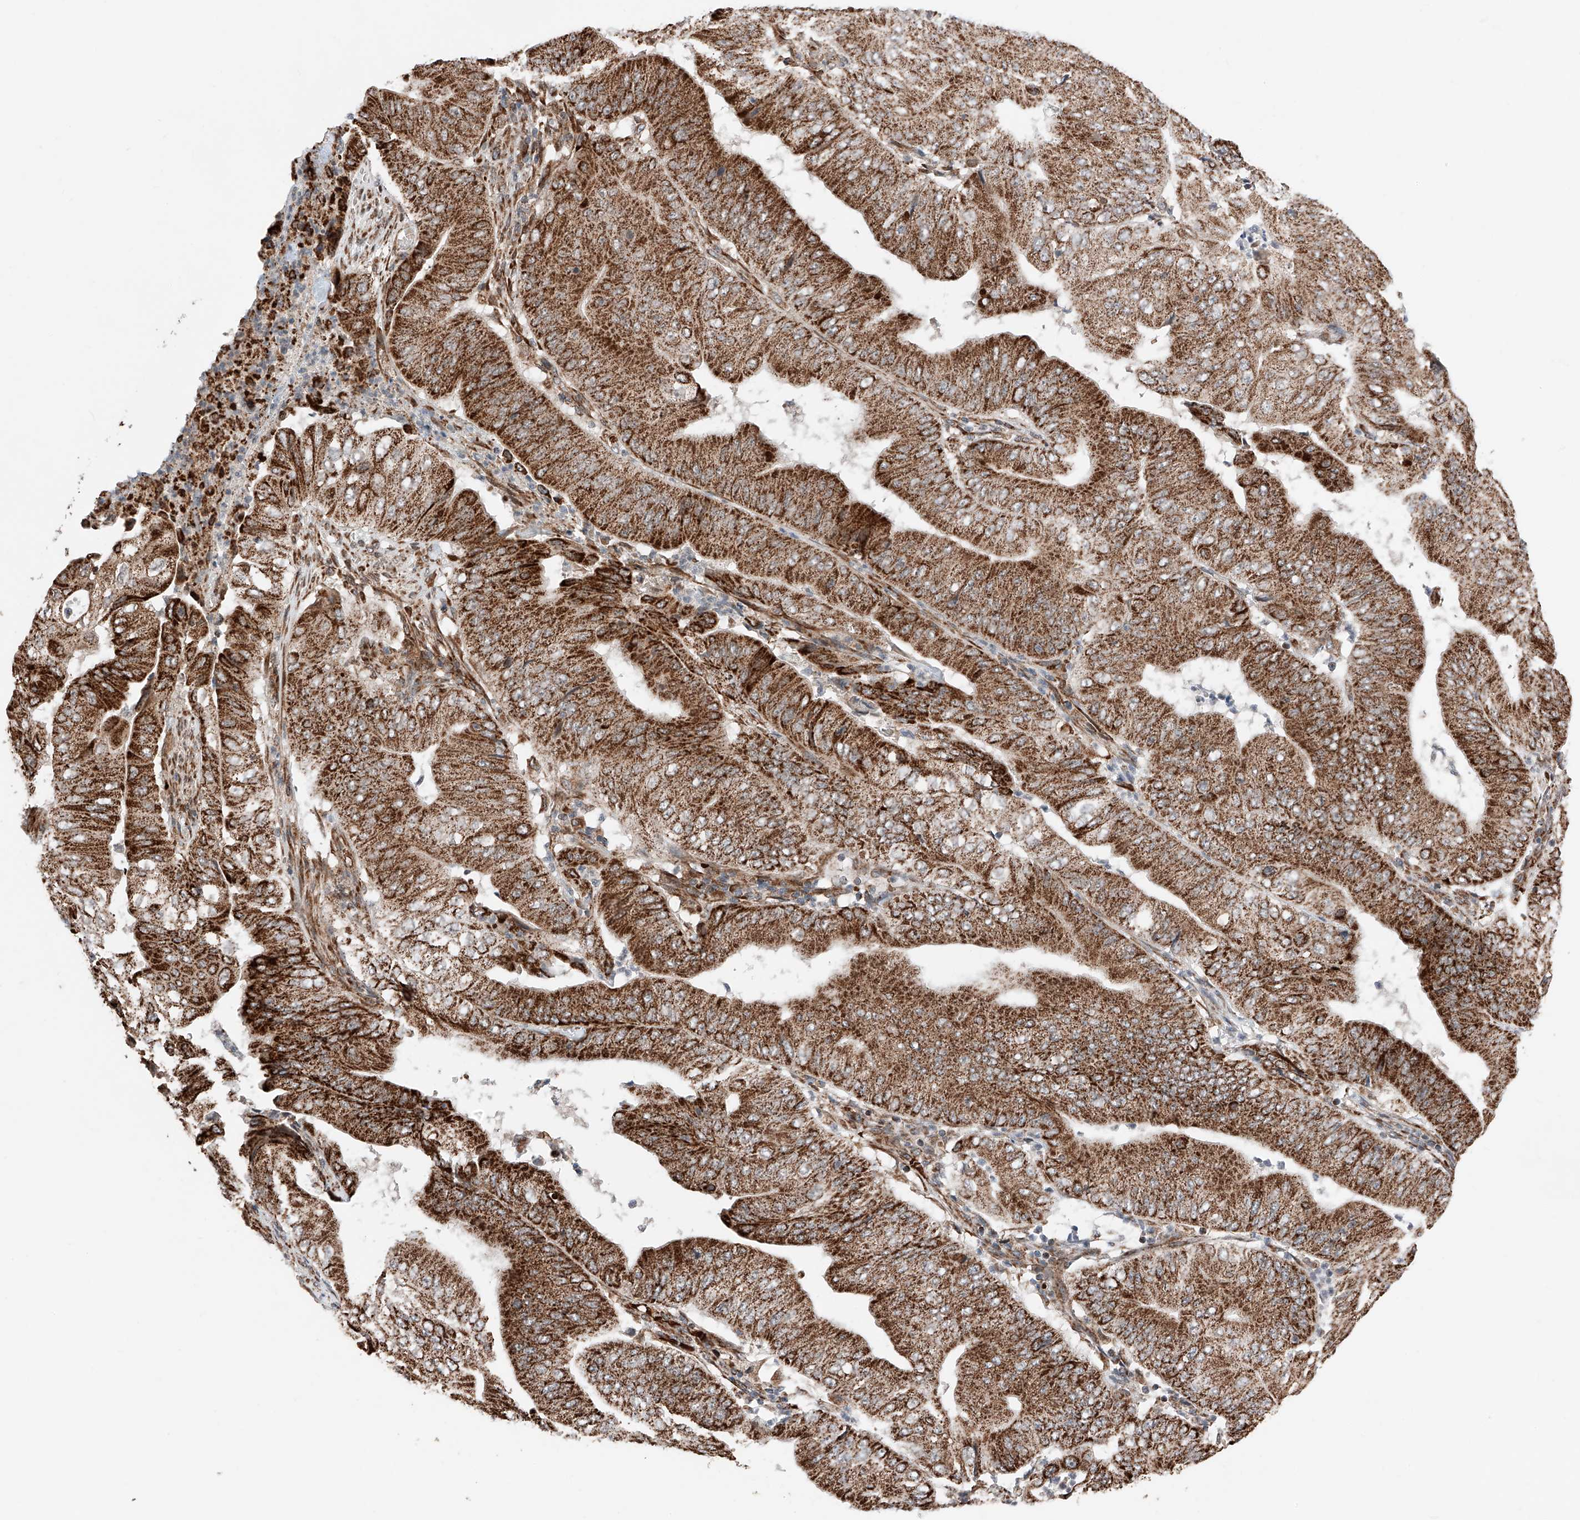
{"staining": {"intensity": "strong", "quantity": ">75%", "location": "cytoplasmic/membranous"}, "tissue": "pancreatic cancer", "cell_type": "Tumor cells", "image_type": "cancer", "snomed": [{"axis": "morphology", "description": "Adenocarcinoma, NOS"}, {"axis": "topography", "description": "Pancreas"}], "caption": "A histopathology image of pancreatic adenocarcinoma stained for a protein displays strong cytoplasmic/membranous brown staining in tumor cells. The protein of interest is shown in brown color, while the nuclei are stained blue.", "gene": "ZSCAN29", "patient": {"sex": "female", "age": 77}}